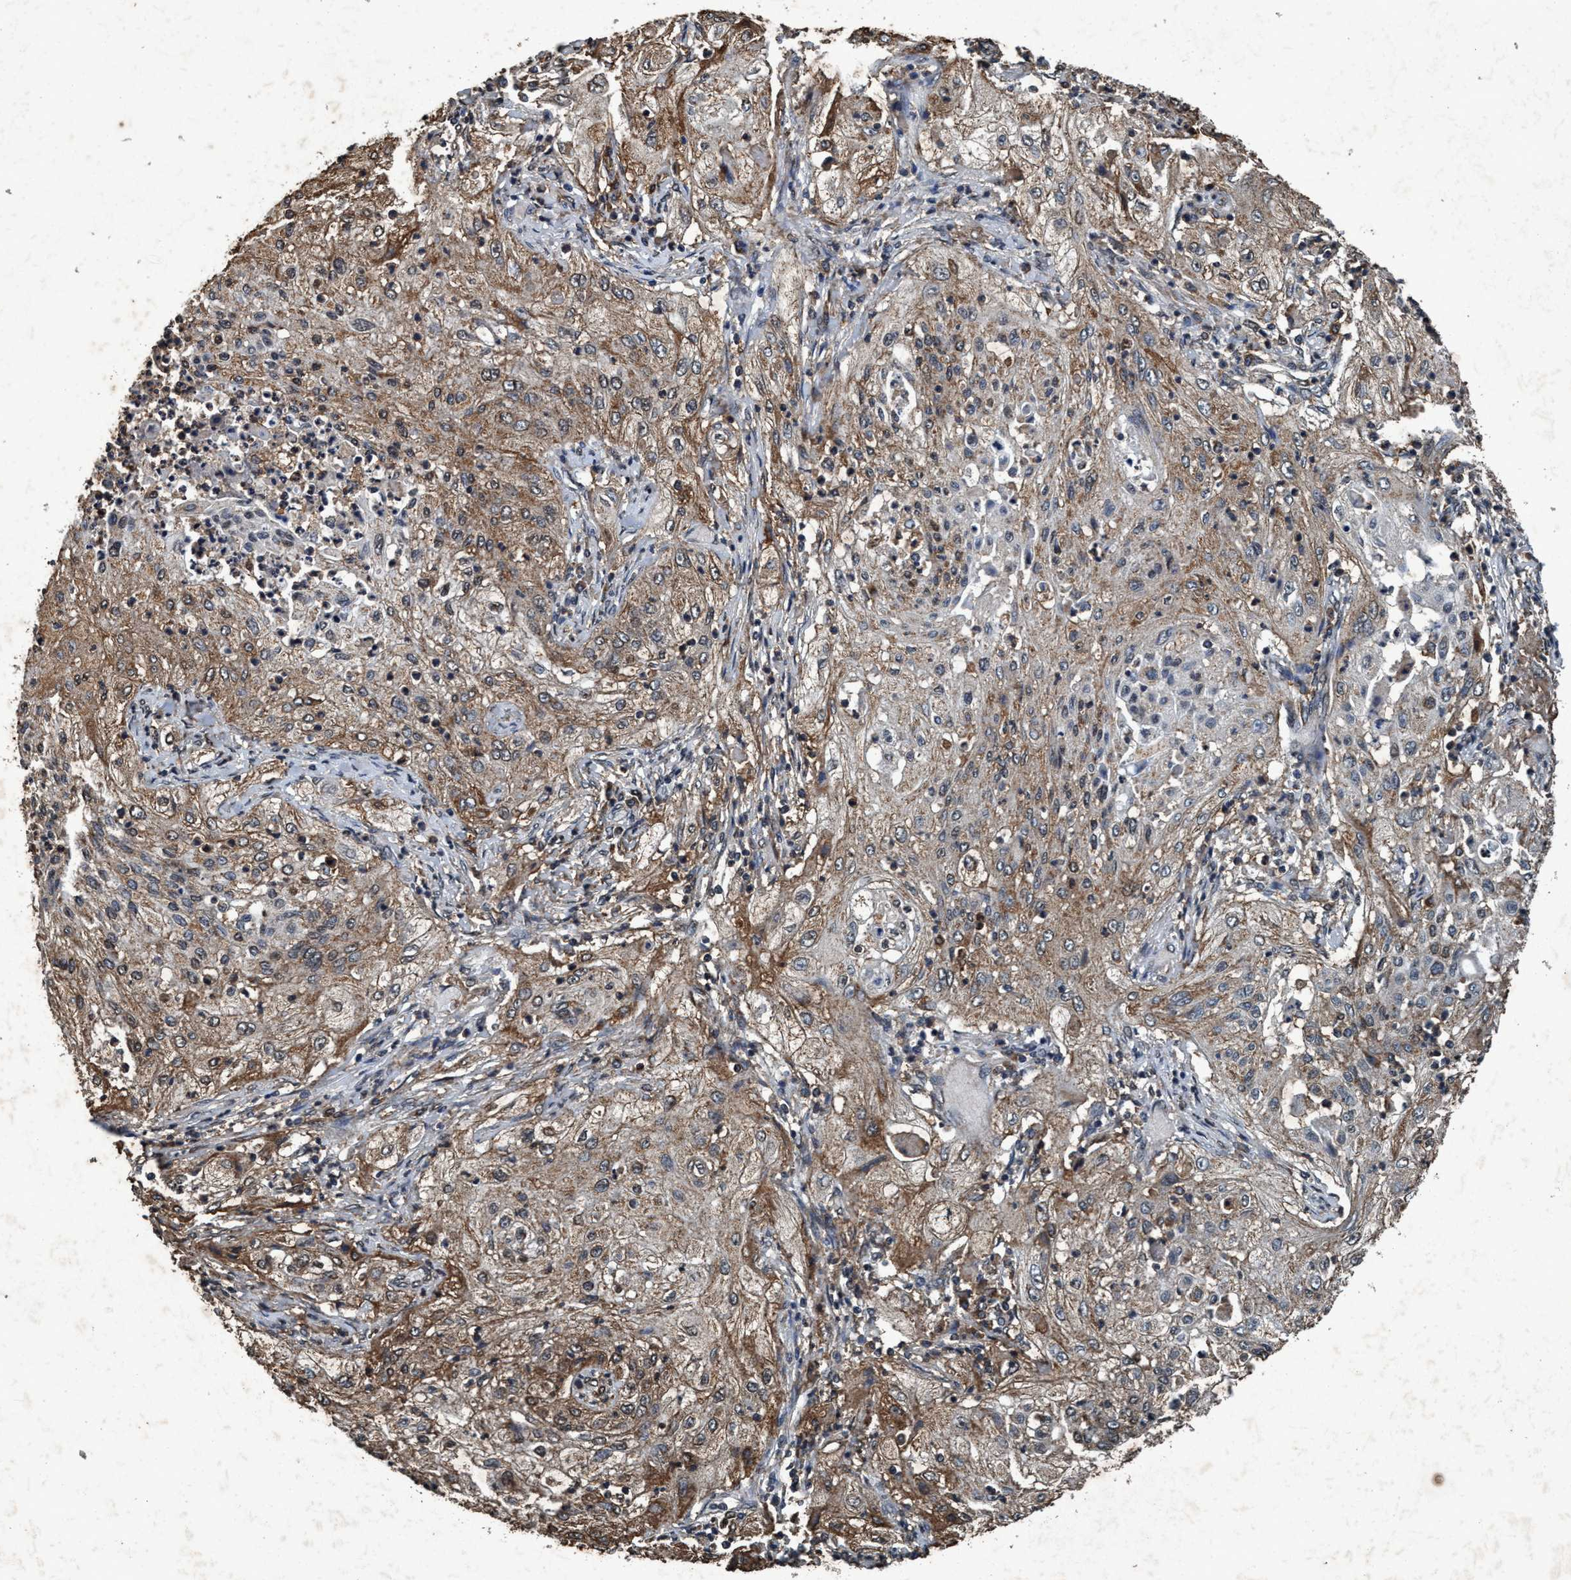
{"staining": {"intensity": "weak", "quantity": "25%-75%", "location": "cytoplasmic/membranous"}, "tissue": "lung cancer", "cell_type": "Tumor cells", "image_type": "cancer", "snomed": [{"axis": "morphology", "description": "Inflammation, NOS"}, {"axis": "morphology", "description": "Squamous cell carcinoma, NOS"}, {"axis": "topography", "description": "Lymph node"}, {"axis": "topography", "description": "Soft tissue"}, {"axis": "topography", "description": "Lung"}], "caption": "The micrograph shows immunohistochemical staining of lung cancer. There is weak cytoplasmic/membranous positivity is seen in approximately 25%-75% of tumor cells.", "gene": "AKT1S1", "patient": {"sex": "male", "age": 66}}